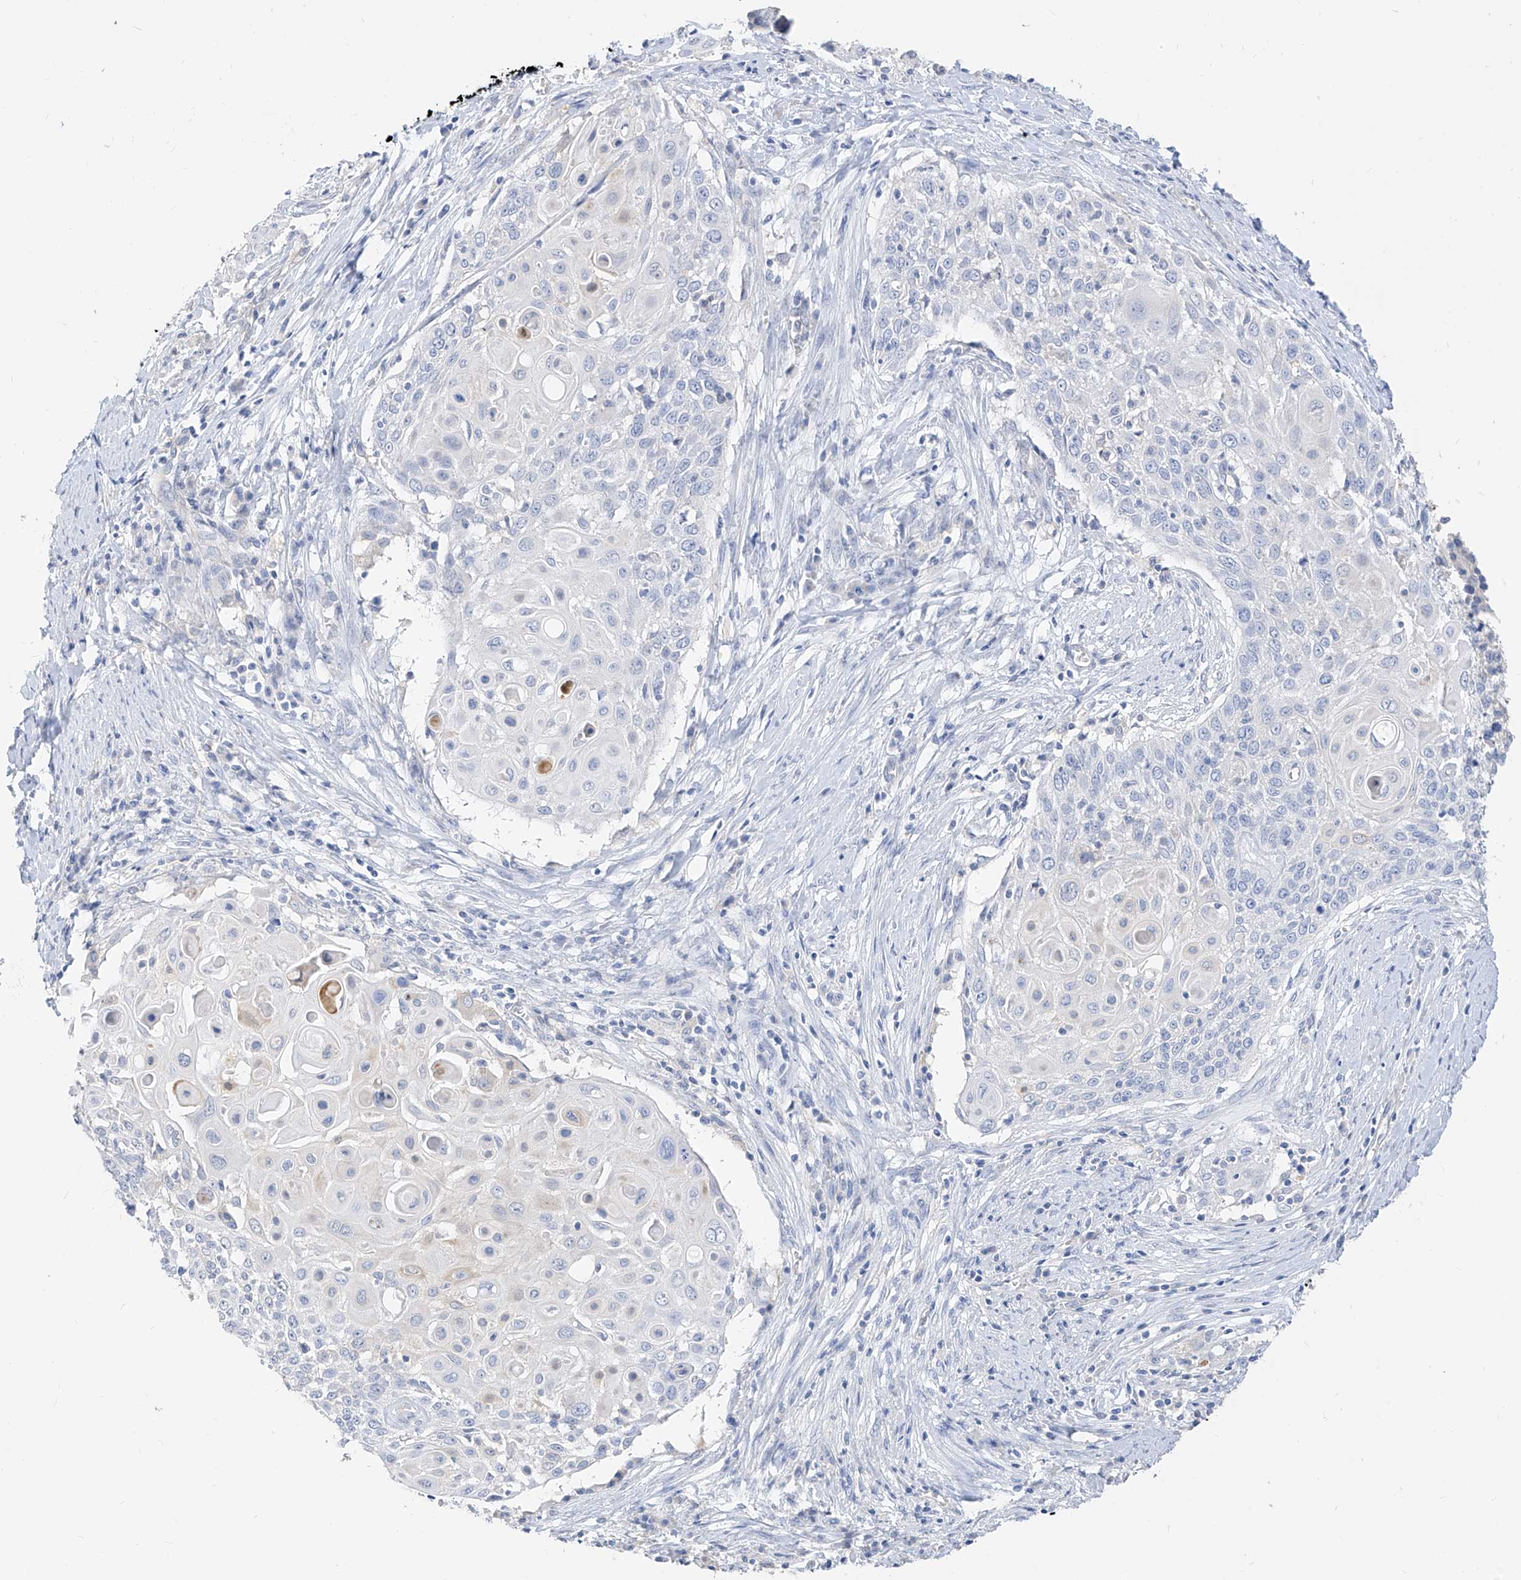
{"staining": {"intensity": "negative", "quantity": "none", "location": "none"}, "tissue": "cervical cancer", "cell_type": "Tumor cells", "image_type": "cancer", "snomed": [{"axis": "morphology", "description": "Squamous cell carcinoma, NOS"}, {"axis": "topography", "description": "Cervix"}], "caption": "High power microscopy histopathology image of an immunohistochemistry histopathology image of cervical squamous cell carcinoma, revealing no significant staining in tumor cells.", "gene": "ZZEF1", "patient": {"sex": "female", "age": 39}}